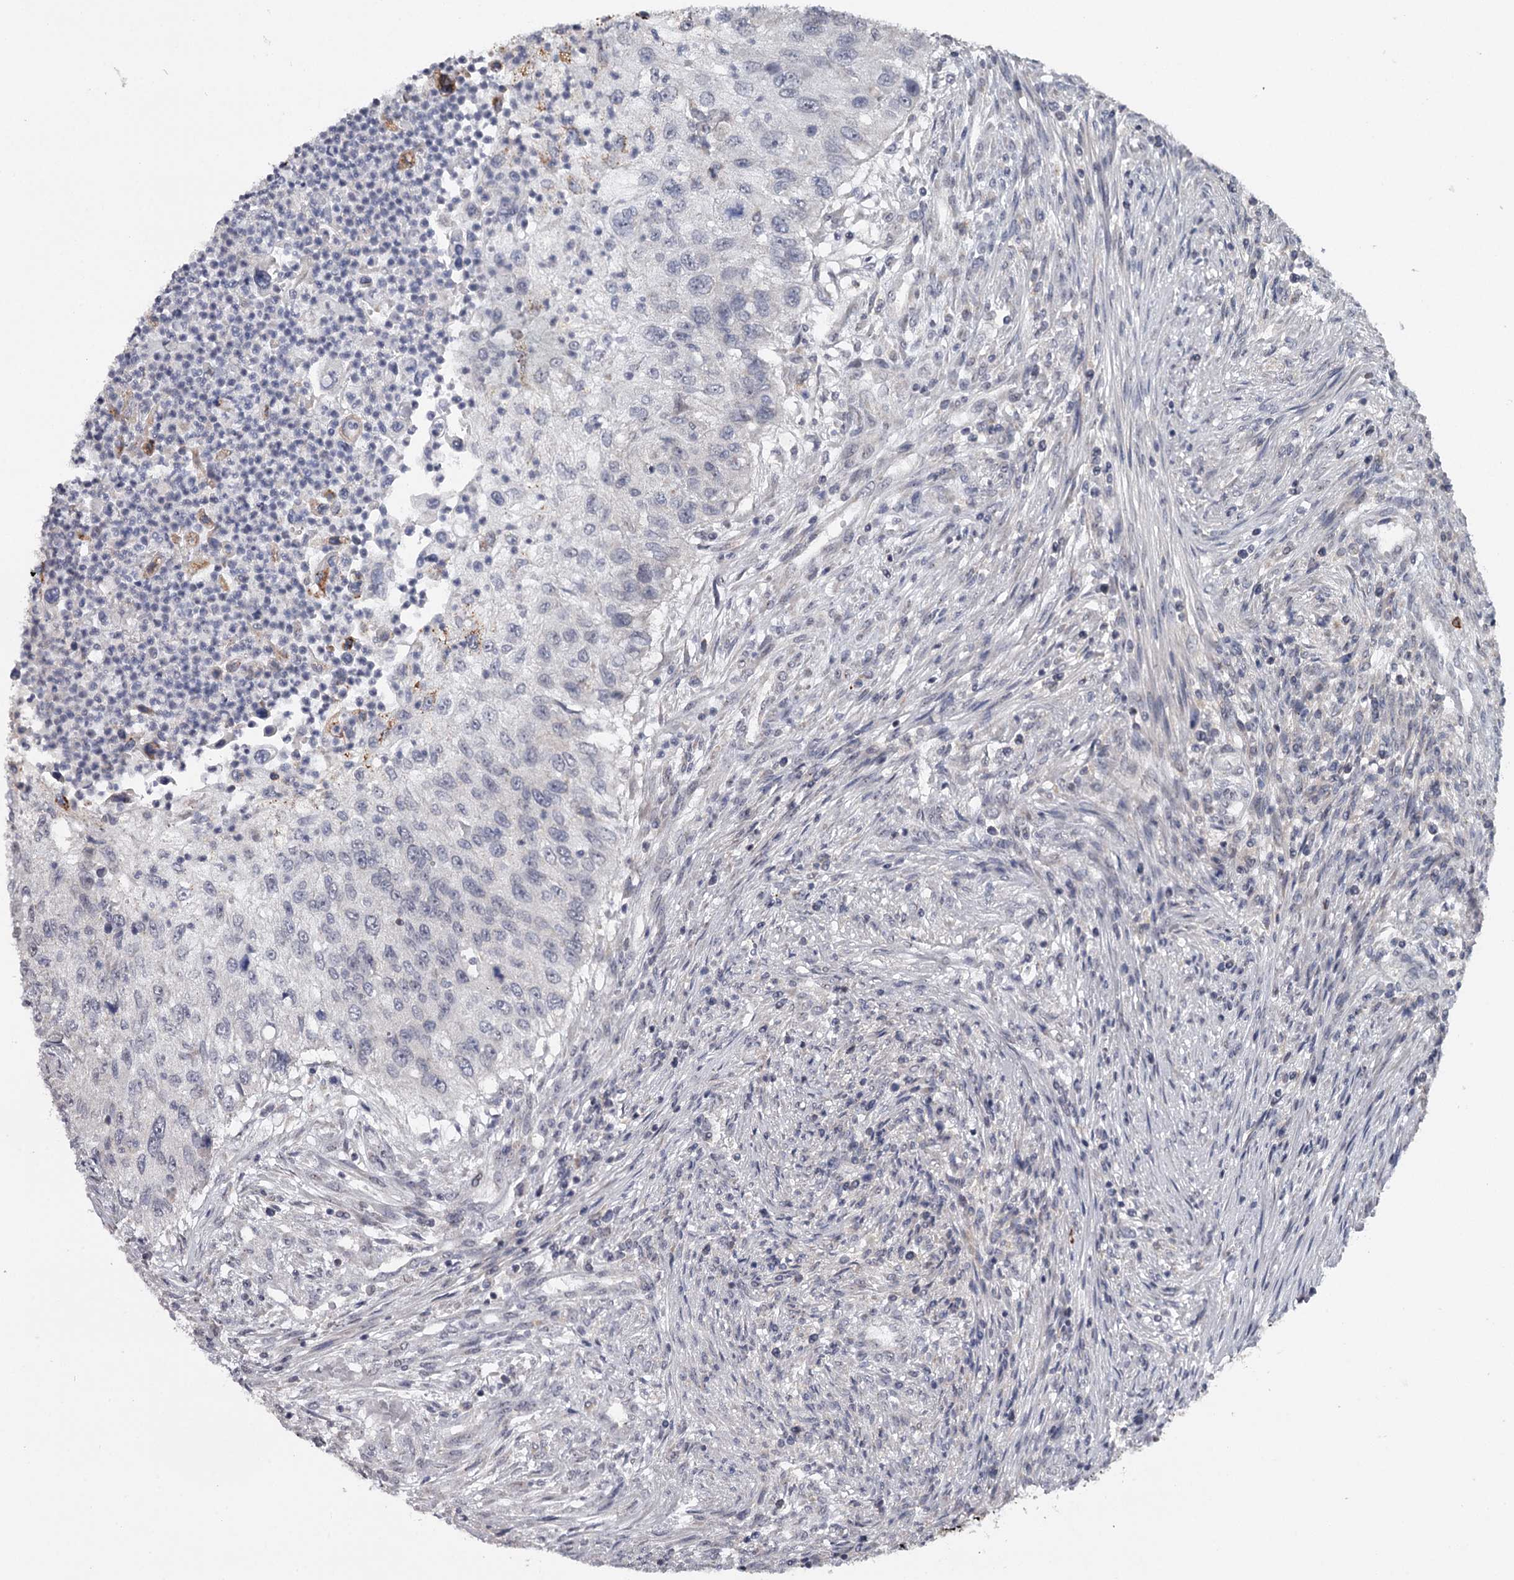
{"staining": {"intensity": "negative", "quantity": "none", "location": "none"}, "tissue": "urothelial cancer", "cell_type": "Tumor cells", "image_type": "cancer", "snomed": [{"axis": "morphology", "description": "Urothelial carcinoma, High grade"}, {"axis": "topography", "description": "Urinary bladder"}], "caption": "High-grade urothelial carcinoma was stained to show a protein in brown. There is no significant staining in tumor cells.", "gene": "GTSF1", "patient": {"sex": "female", "age": 60}}